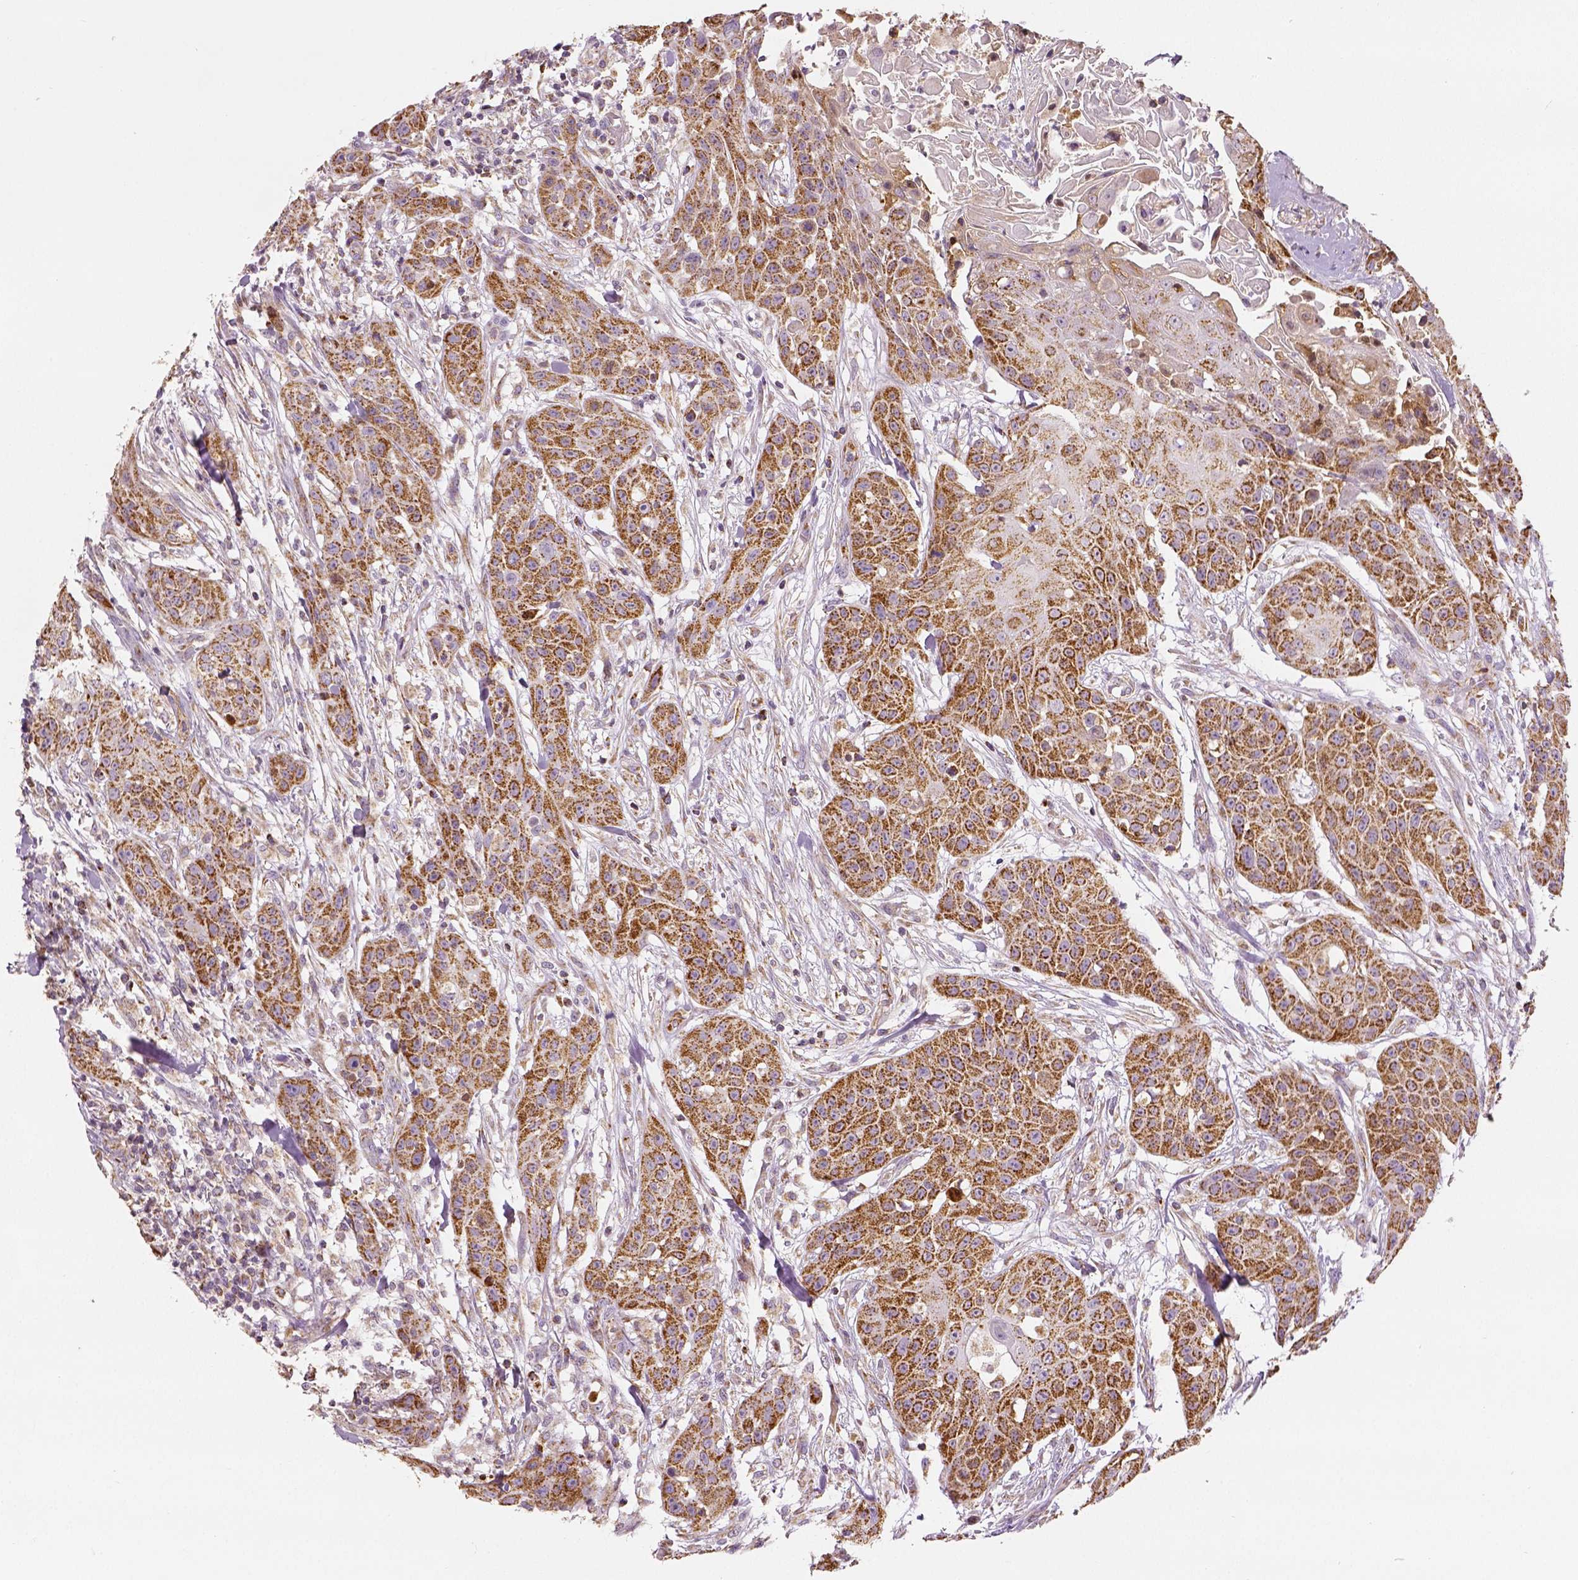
{"staining": {"intensity": "moderate", "quantity": ">75%", "location": "cytoplasmic/membranous"}, "tissue": "head and neck cancer", "cell_type": "Tumor cells", "image_type": "cancer", "snomed": [{"axis": "morphology", "description": "Squamous cell carcinoma, NOS"}, {"axis": "topography", "description": "Oral tissue"}, {"axis": "topography", "description": "Head-Neck"}], "caption": "An image of head and neck cancer (squamous cell carcinoma) stained for a protein reveals moderate cytoplasmic/membranous brown staining in tumor cells.", "gene": "PGAM5", "patient": {"sex": "female", "age": 55}}